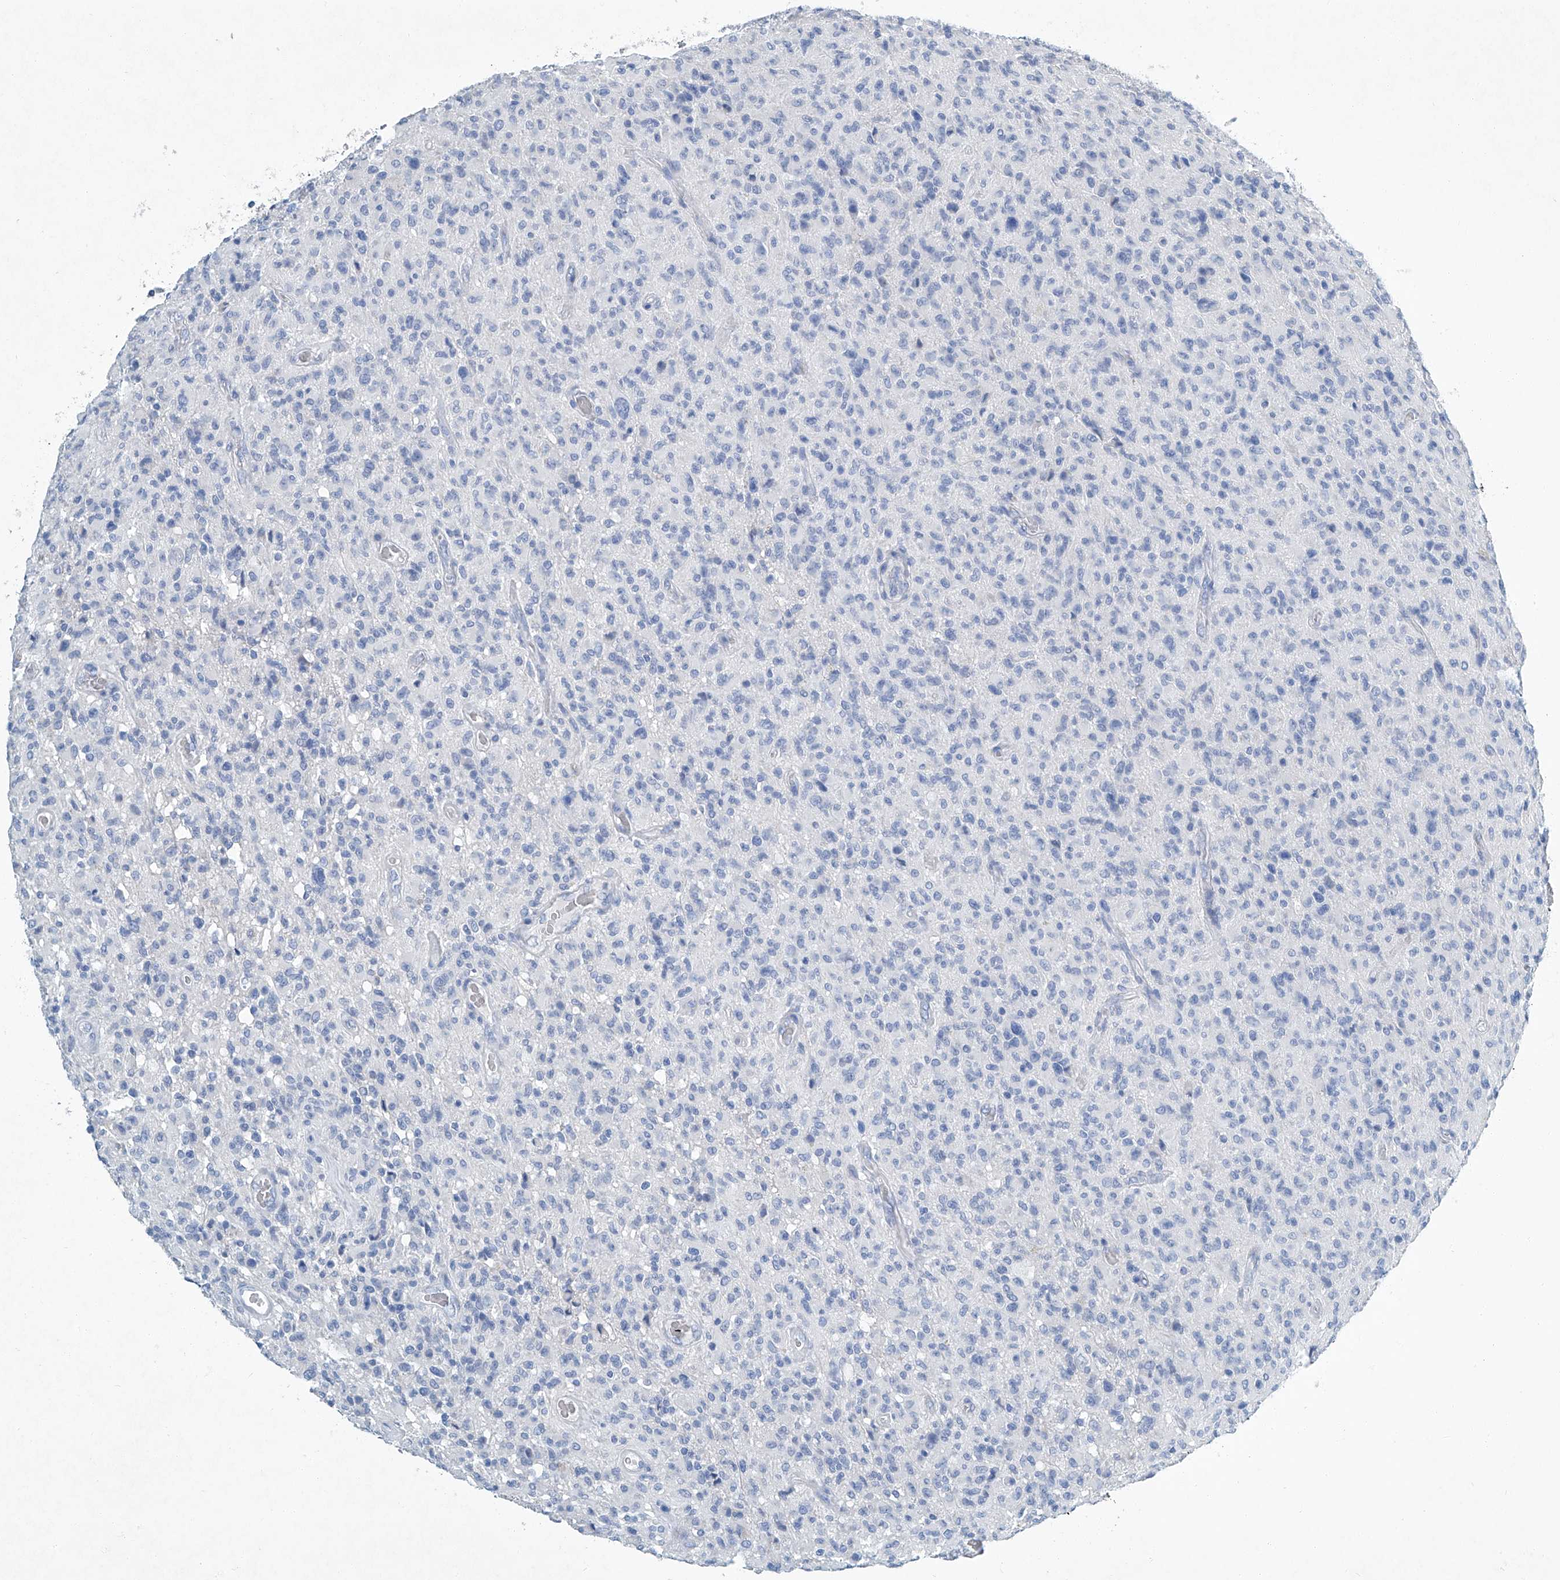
{"staining": {"intensity": "negative", "quantity": "none", "location": "none"}, "tissue": "glioma", "cell_type": "Tumor cells", "image_type": "cancer", "snomed": [{"axis": "morphology", "description": "Glioma, malignant, High grade"}, {"axis": "topography", "description": "Brain"}], "caption": "This histopathology image is of malignant glioma (high-grade) stained with IHC to label a protein in brown with the nuclei are counter-stained blue. There is no staining in tumor cells. Nuclei are stained in blue.", "gene": "CYP2A7", "patient": {"sex": "female", "age": 57}}